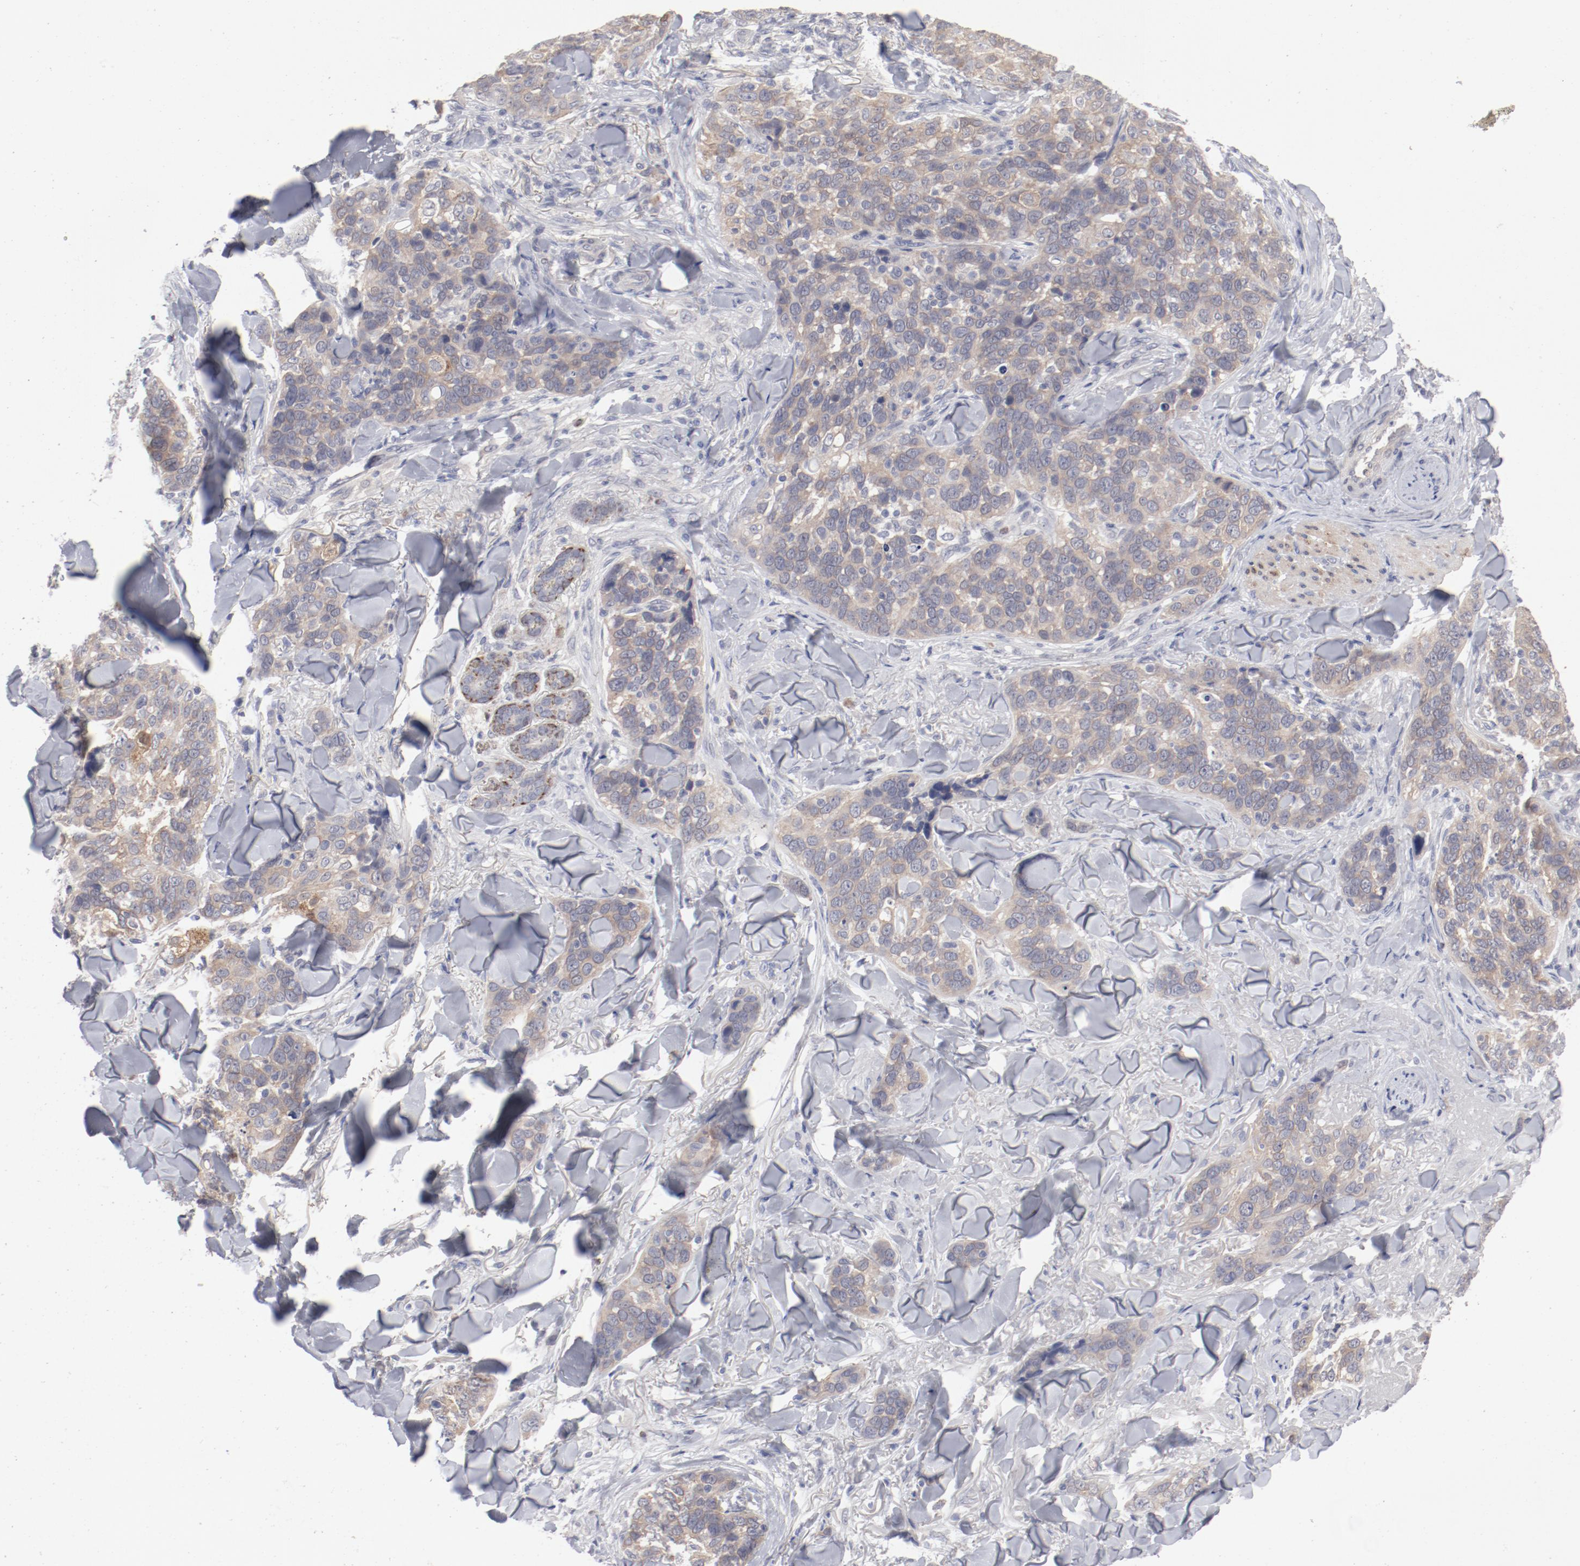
{"staining": {"intensity": "weak", "quantity": "25%-75%", "location": "cytoplasmic/membranous"}, "tissue": "skin cancer", "cell_type": "Tumor cells", "image_type": "cancer", "snomed": [{"axis": "morphology", "description": "Normal tissue, NOS"}, {"axis": "morphology", "description": "Squamous cell carcinoma, NOS"}, {"axis": "topography", "description": "Skin"}], "caption": "Human skin squamous cell carcinoma stained with a brown dye displays weak cytoplasmic/membranous positive positivity in about 25%-75% of tumor cells.", "gene": "SH3BGR", "patient": {"sex": "female", "age": 83}}